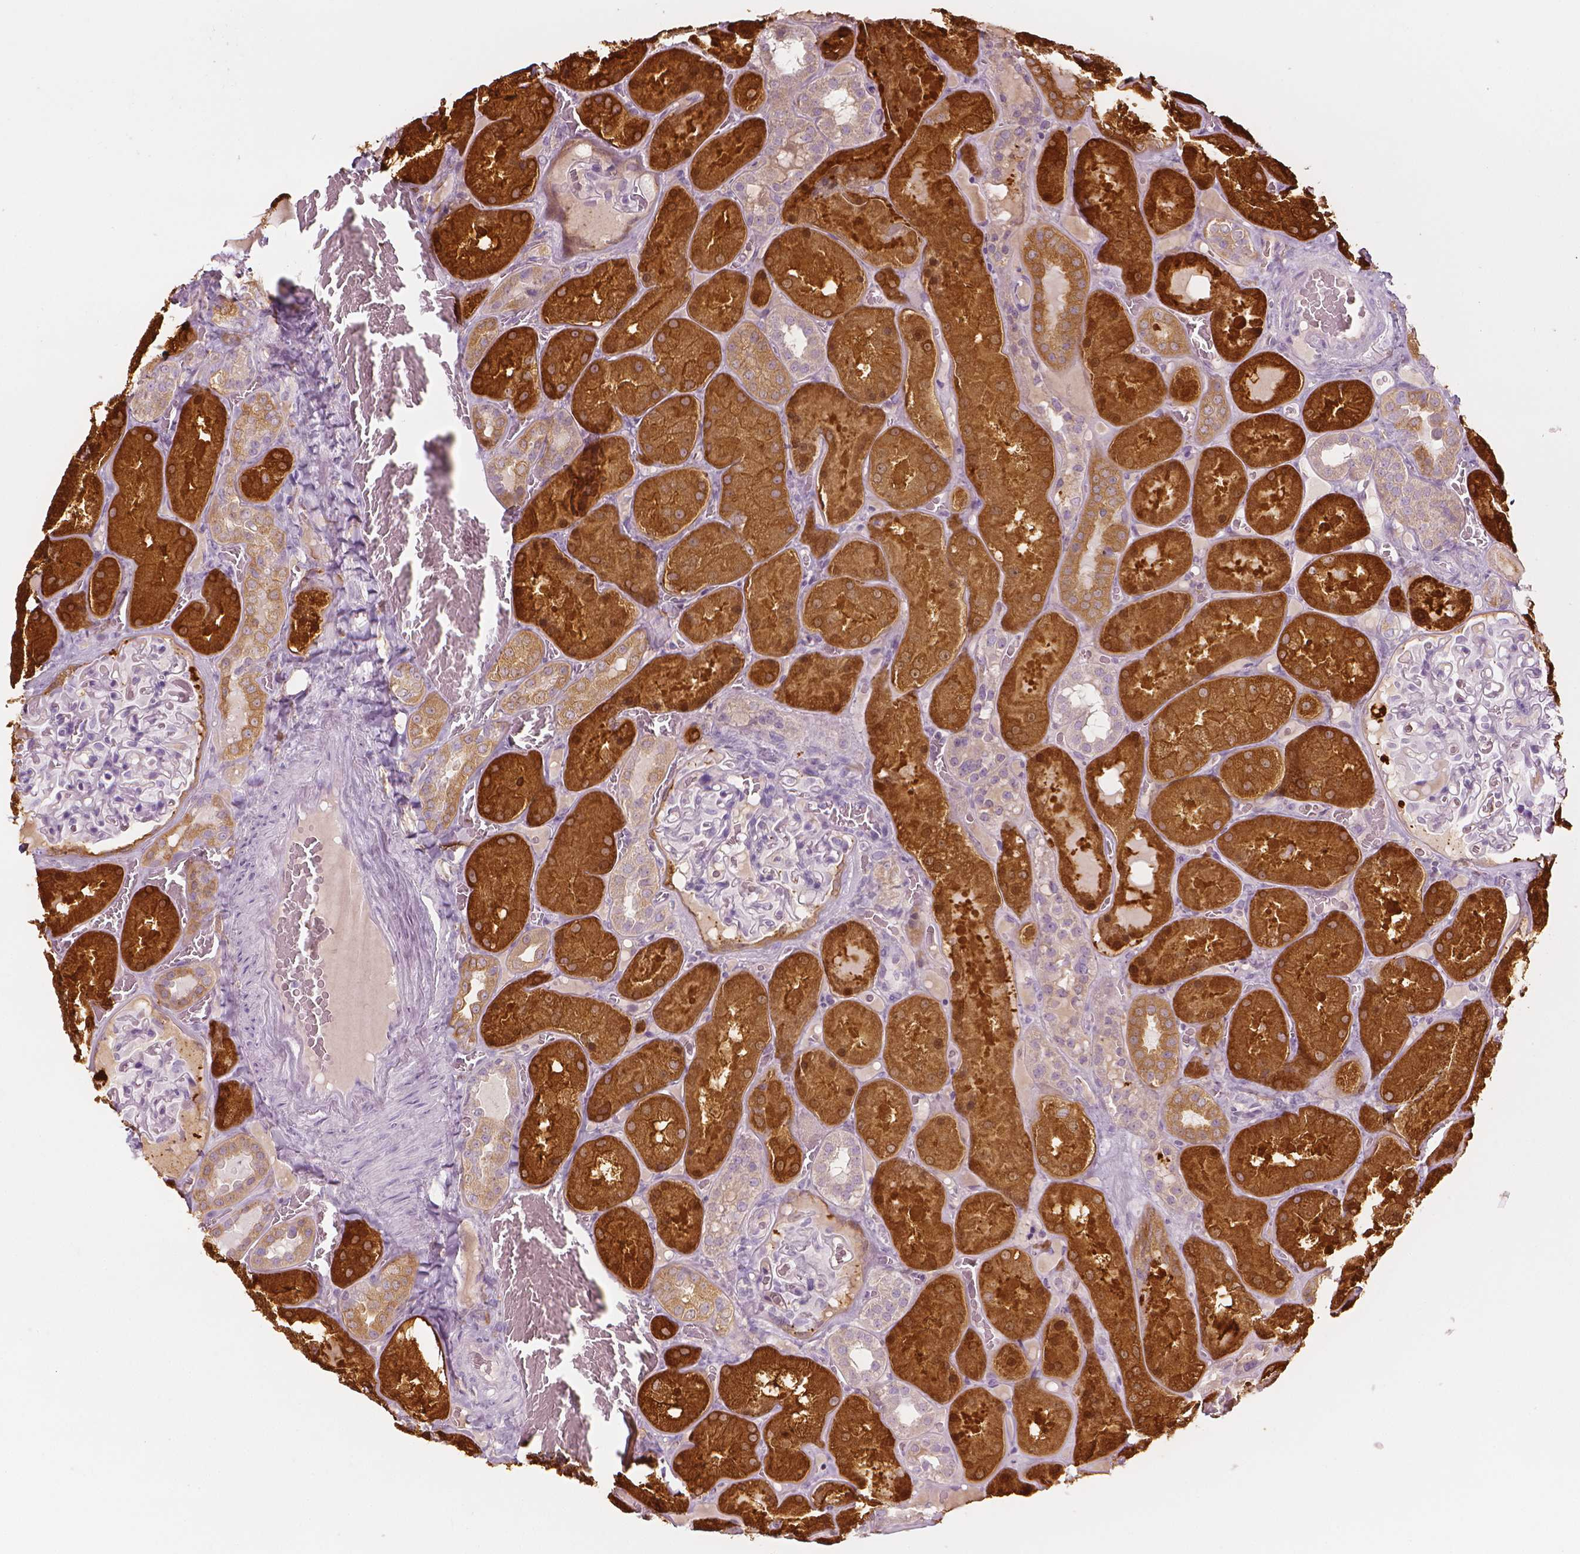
{"staining": {"intensity": "negative", "quantity": "none", "location": "none"}, "tissue": "kidney", "cell_type": "Cells in glomeruli", "image_type": "normal", "snomed": [{"axis": "morphology", "description": "Normal tissue, NOS"}, {"axis": "topography", "description": "Kidney"}], "caption": "Immunohistochemistry of benign kidney shows no staining in cells in glomeruli.", "gene": "SHMT1", "patient": {"sex": "male", "age": 73}}